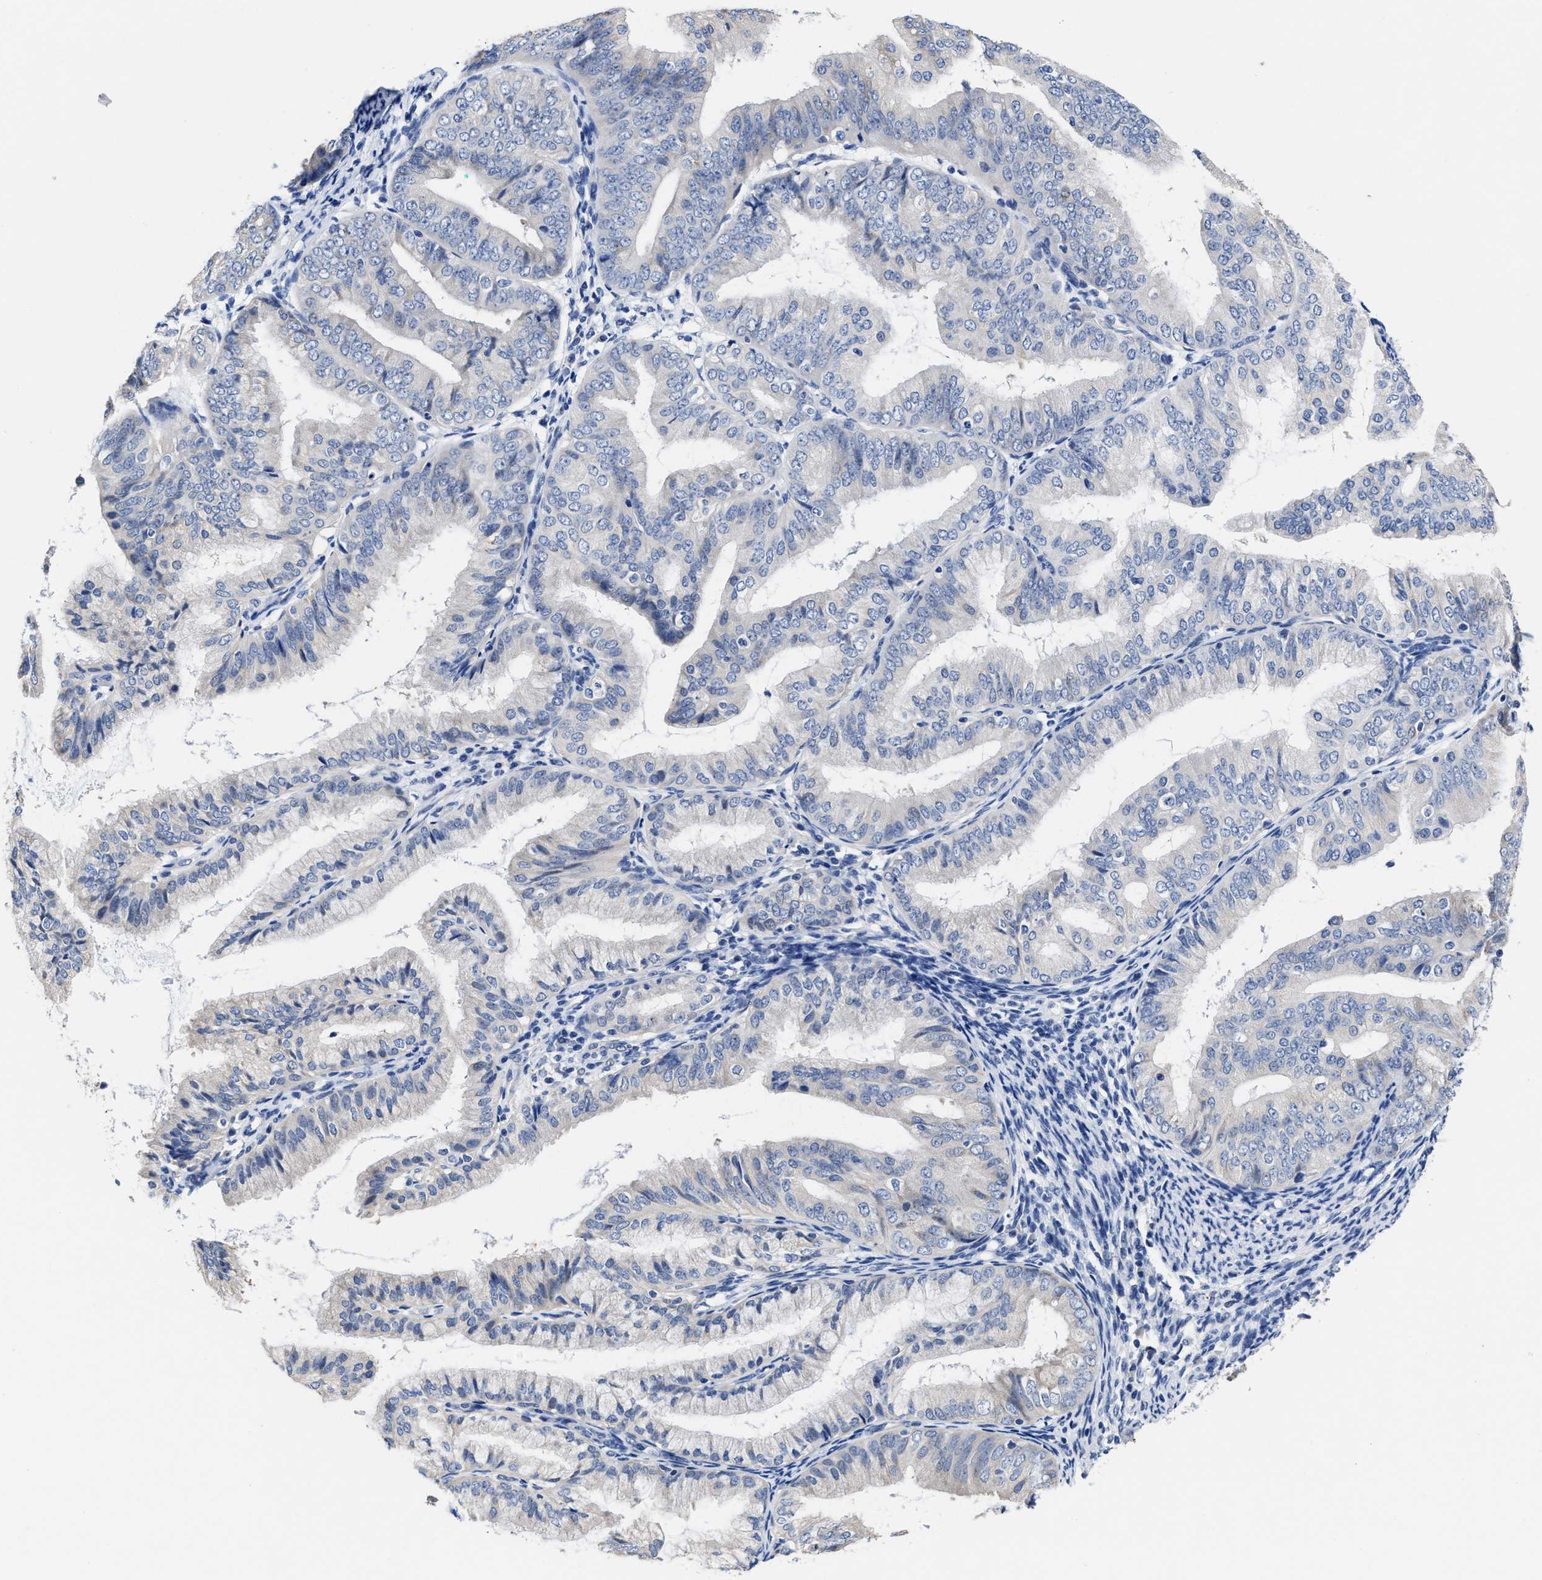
{"staining": {"intensity": "negative", "quantity": "none", "location": "none"}, "tissue": "endometrial cancer", "cell_type": "Tumor cells", "image_type": "cancer", "snomed": [{"axis": "morphology", "description": "Adenocarcinoma, NOS"}, {"axis": "topography", "description": "Endometrium"}], "caption": "This is an IHC micrograph of adenocarcinoma (endometrial). There is no positivity in tumor cells.", "gene": "HOOK1", "patient": {"sex": "female", "age": 63}}